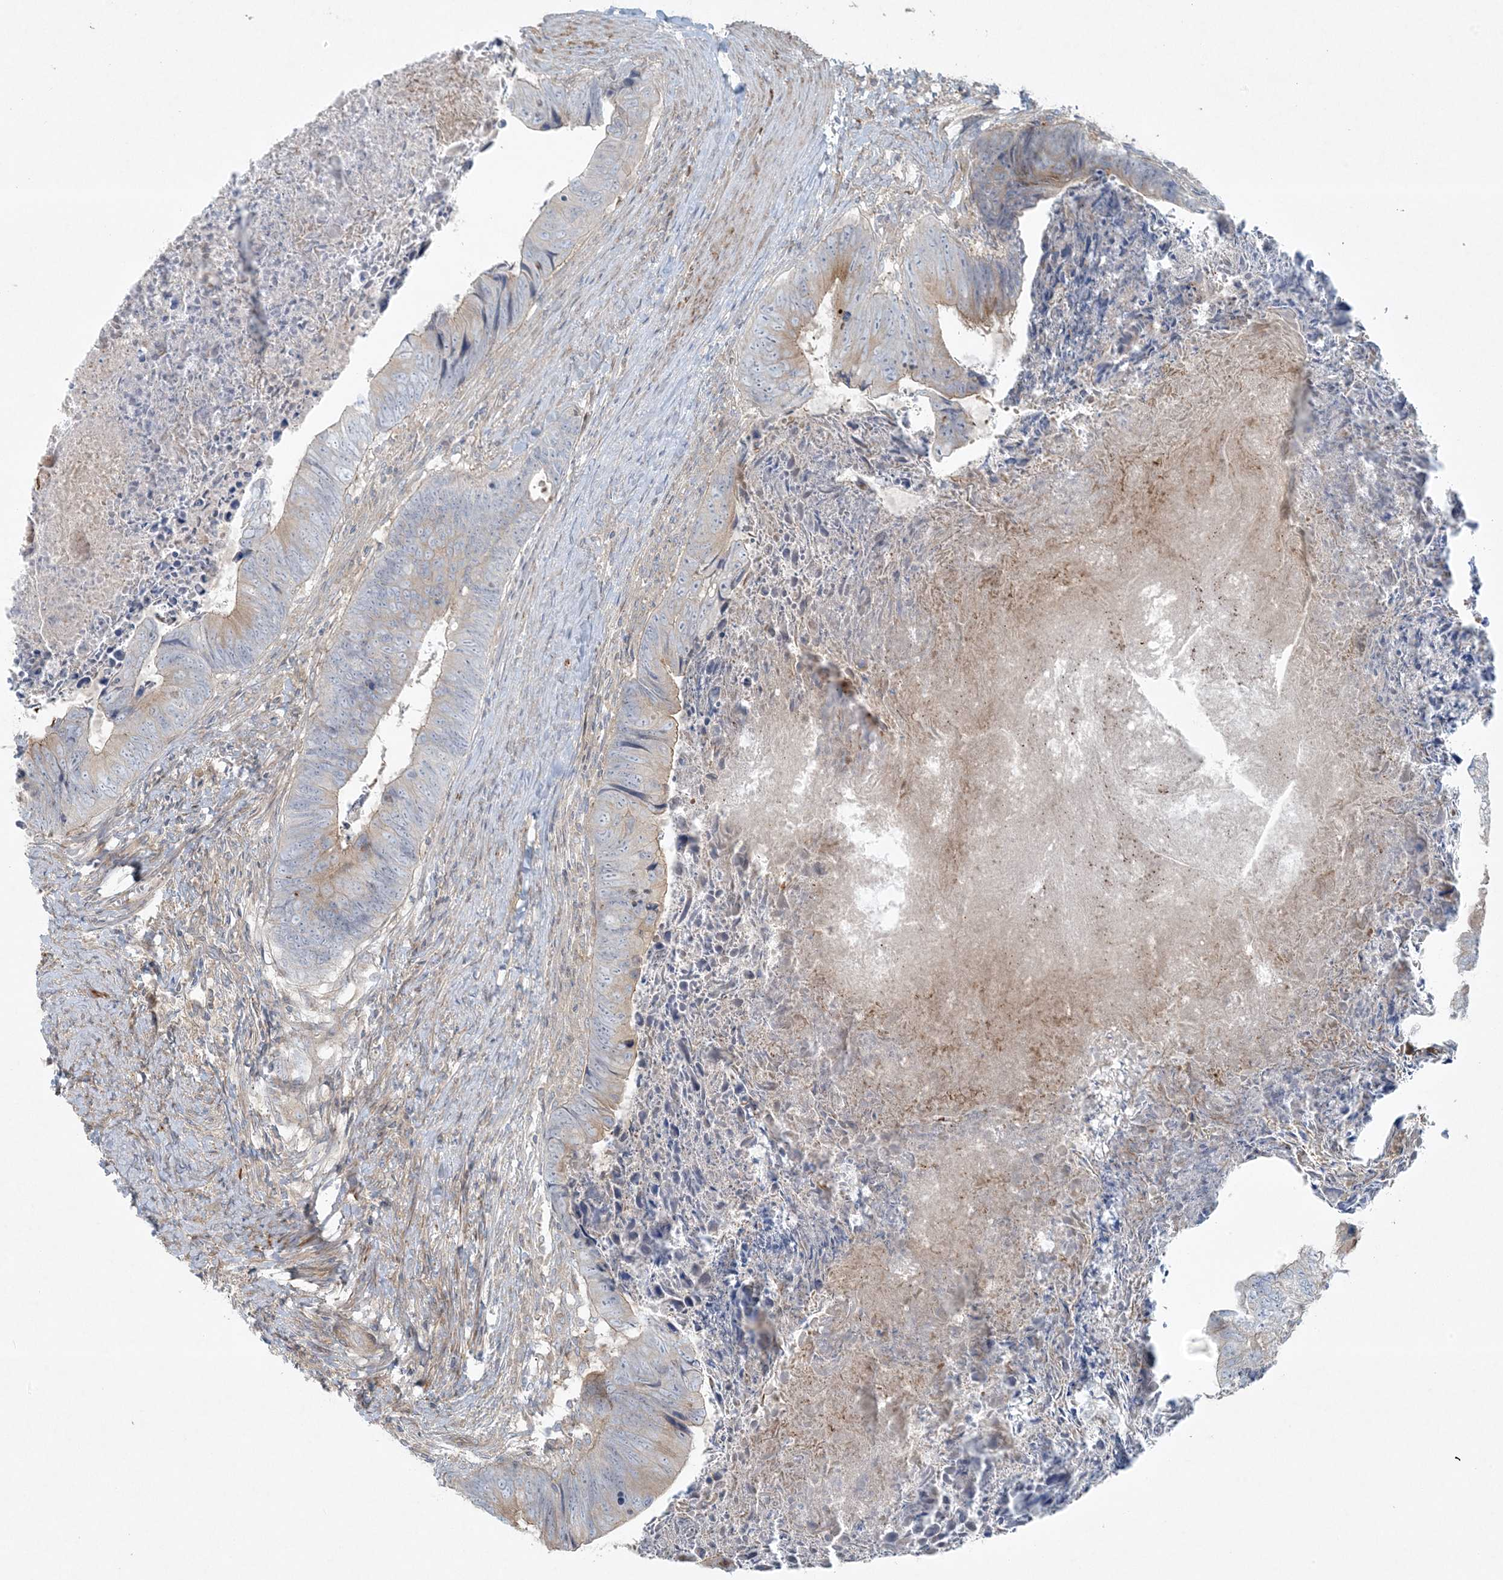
{"staining": {"intensity": "weak", "quantity": ">75%", "location": "cytoplasmic/membranous"}, "tissue": "colorectal cancer", "cell_type": "Tumor cells", "image_type": "cancer", "snomed": [{"axis": "morphology", "description": "Adenocarcinoma, NOS"}, {"axis": "topography", "description": "Colon"}], "caption": "Protein expression analysis of colorectal adenocarcinoma displays weak cytoplasmic/membranous positivity in approximately >75% of tumor cells.", "gene": "PIK3R4", "patient": {"sex": "female", "age": 67}}